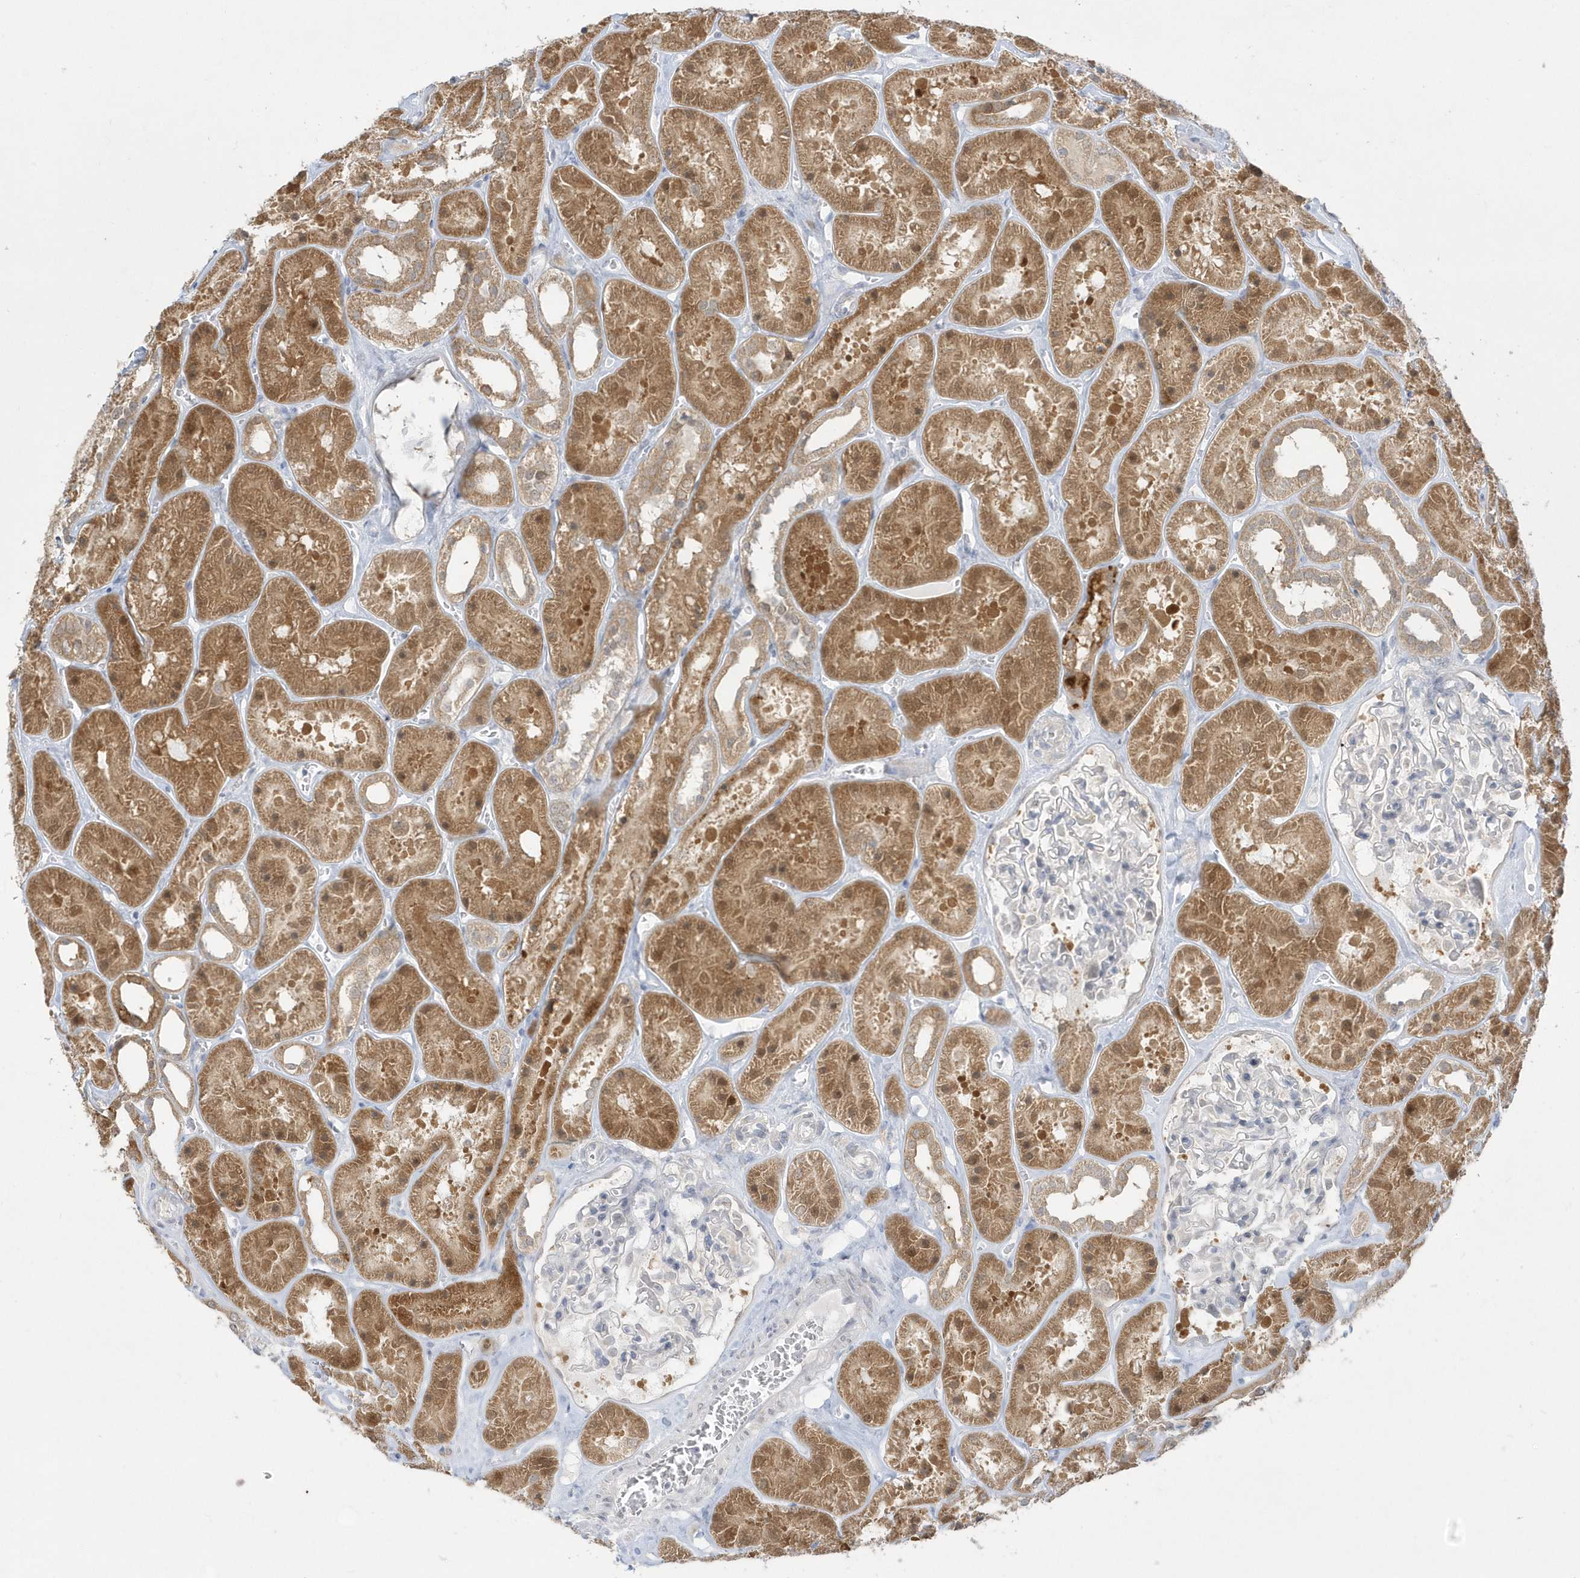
{"staining": {"intensity": "negative", "quantity": "none", "location": "none"}, "tissue": "kidney", "cell_type": "Cells in glomeruli", "image_type": "normal", "snomed": [{"axis": "morphology", "description": "Normal tissue, NOS"}, {"axis": "topography", "description": "Kidney"}], "caption": "IHC image of normal kidney: human kidney stained with DAB (3,3'-diaminobenzidine) reveals no significant protein expression in cells in glomeruli.", "gene": "PCBD1", "patient": {"sex": "female", "age": 41}}